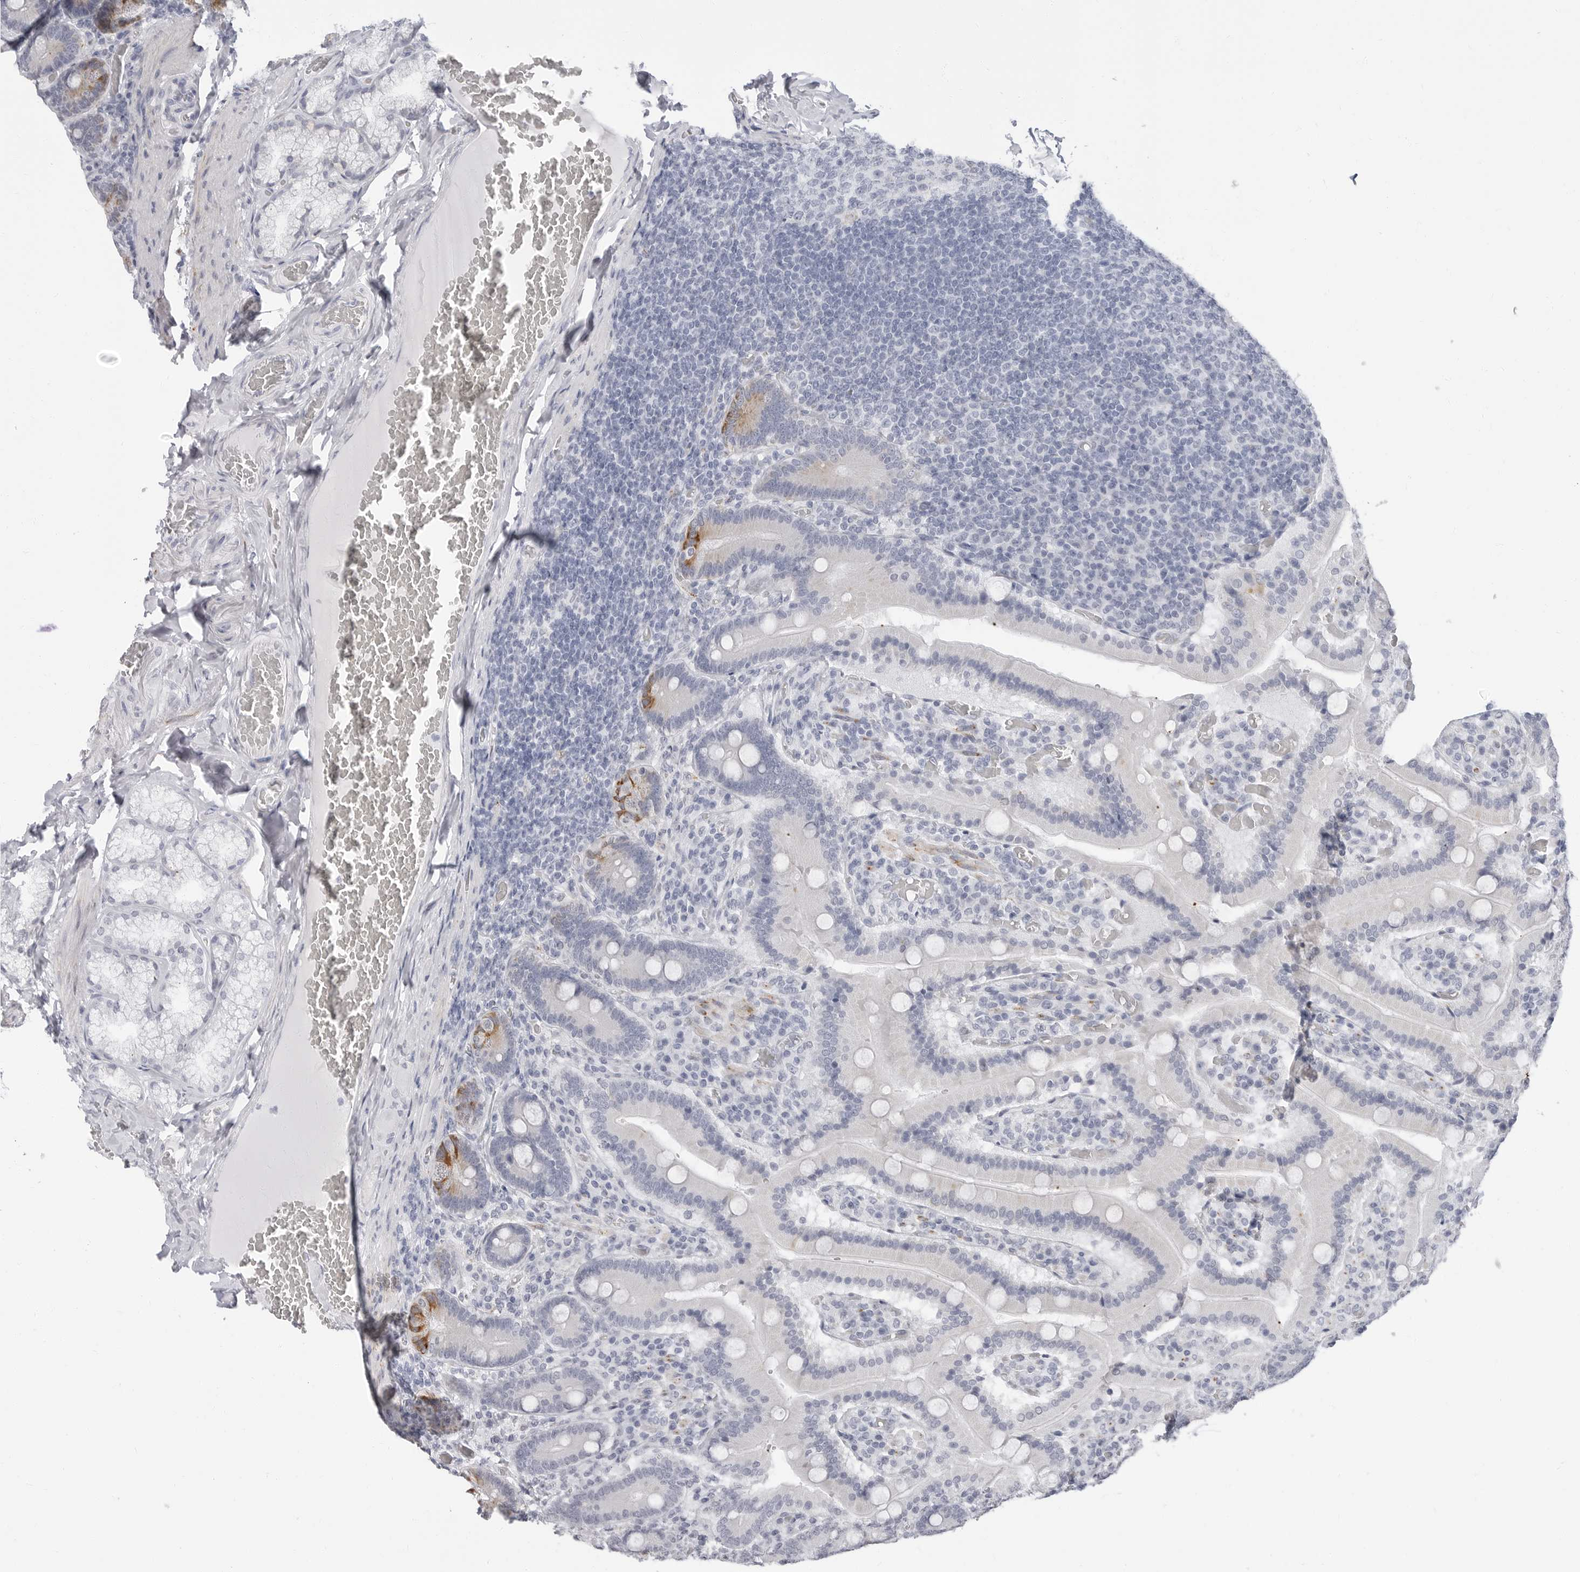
{"staining": {"intensity": "moderate", "quantity": "<25%", "location": "cytoplasmic/membranous"}, "tissue": "duodenum", "cell_type": "Glandular cells", "image_type": "normal", "snomed": [{"axis": "morphology", "description": "Normal tissue, NOS"}, {"axis": "topography", "description": "Duodenum"}], "caption": "Immunohistochemistry (IHC) histopathology image of benign human duodenum stained for a protein (brown), which reveals low levels of moderate cytoplasmic/membranous staining in about <25% of glandular cells.", "gene": "ERICH3", "patient": {"sex": "female", "age": 62}}